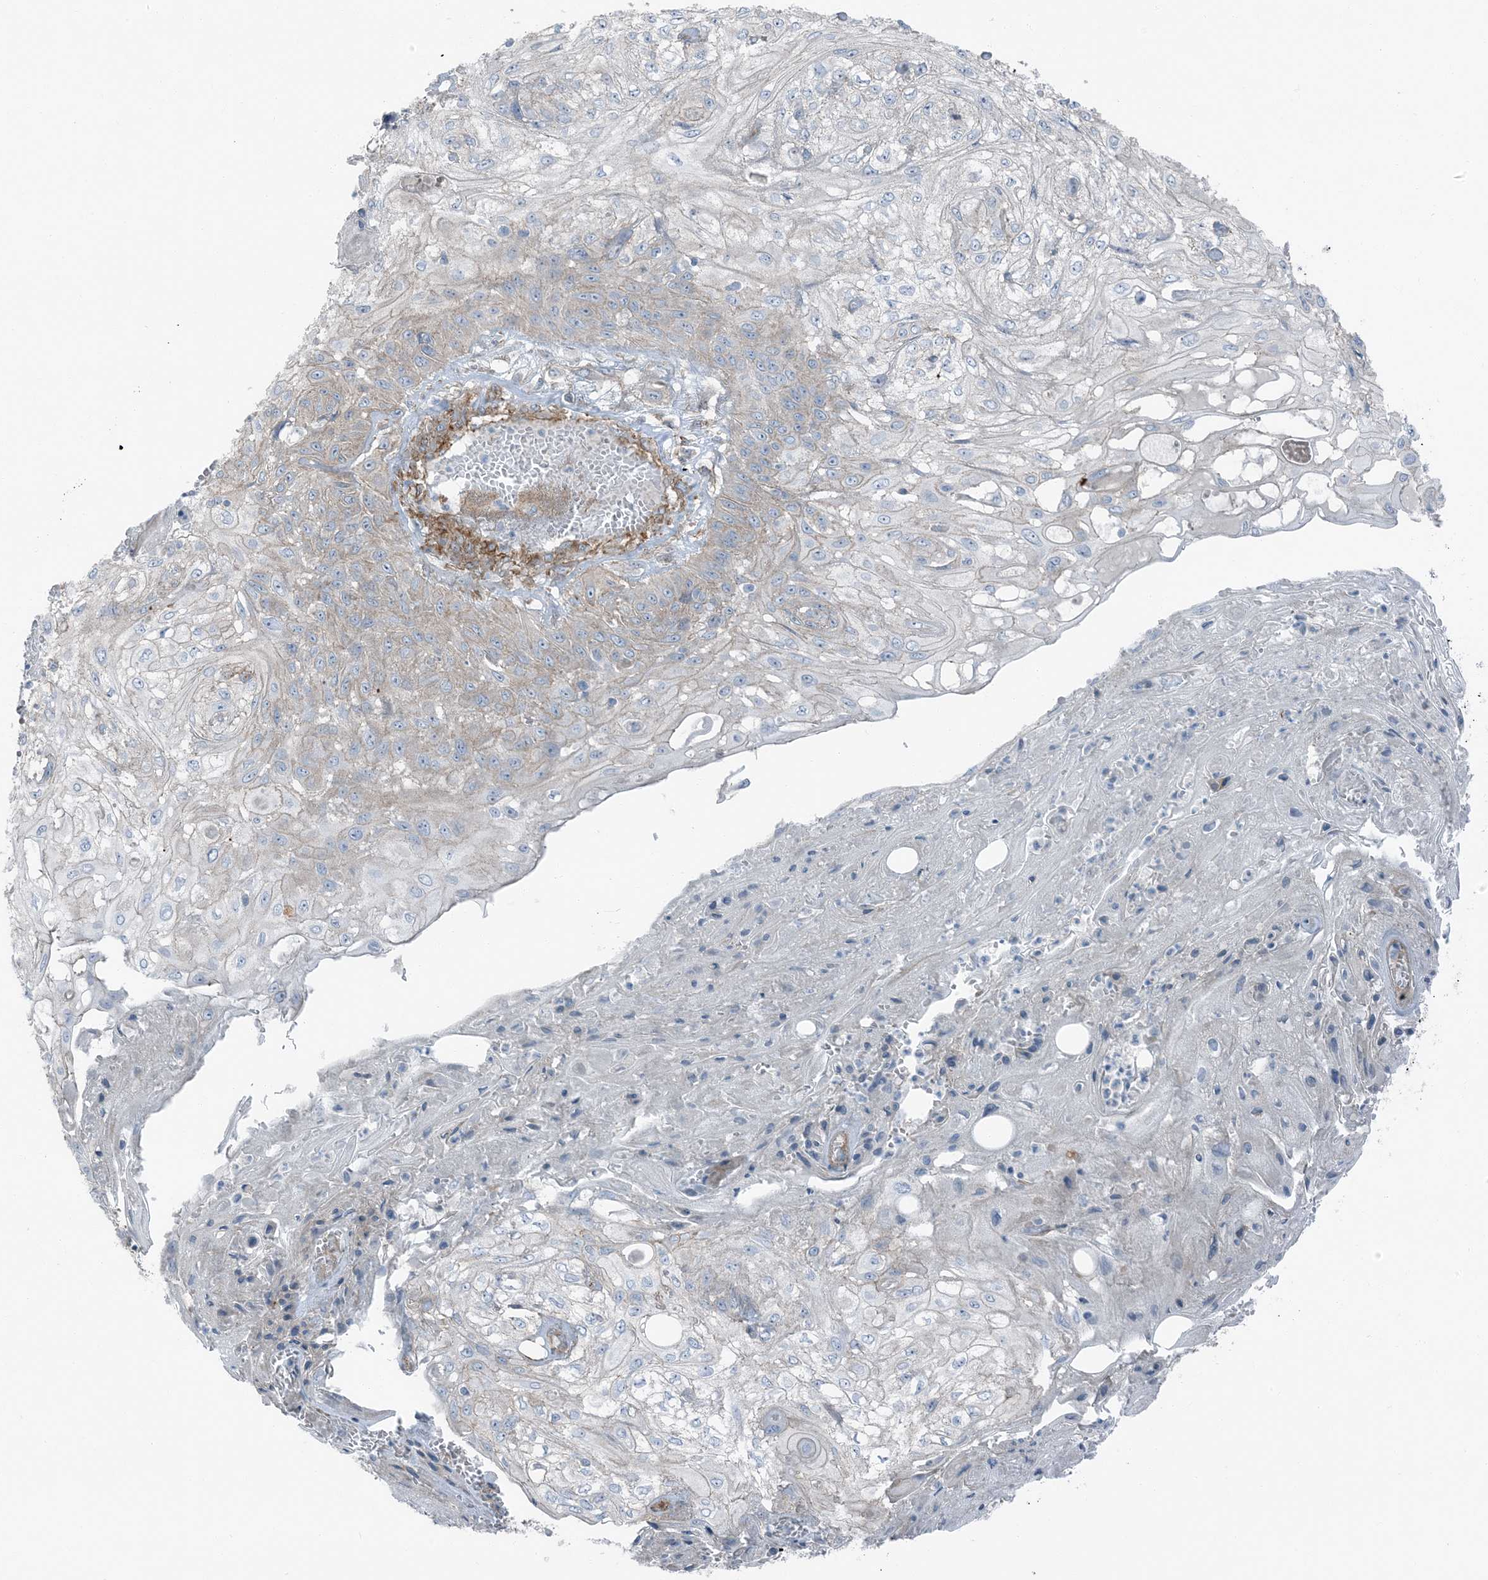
{"staining": {"intensity": "negative", "quantity": "none", "location": "none"}, "tissue": "skin cancer", "cell_type": "Tumor cells", "image_type": "cancer", "snomed": [{"axis": "morphology", "description": "Squamous cell carcinoma, NOS"}, {"axis": "morphology", "description": "Squamous cell carcinoma, metastatic, NOS"}, {"axis": "topography", "description": "Skin"}, {"axis": "topography", "description": "Lymph node"}], "caption": "Immunohistochemical staining of human skin metastatic squamous cell carcinoma displays no significant staining in tumor cells.", "gene": "ZFP90", "patient": {"sex": "male", "age": 75}}